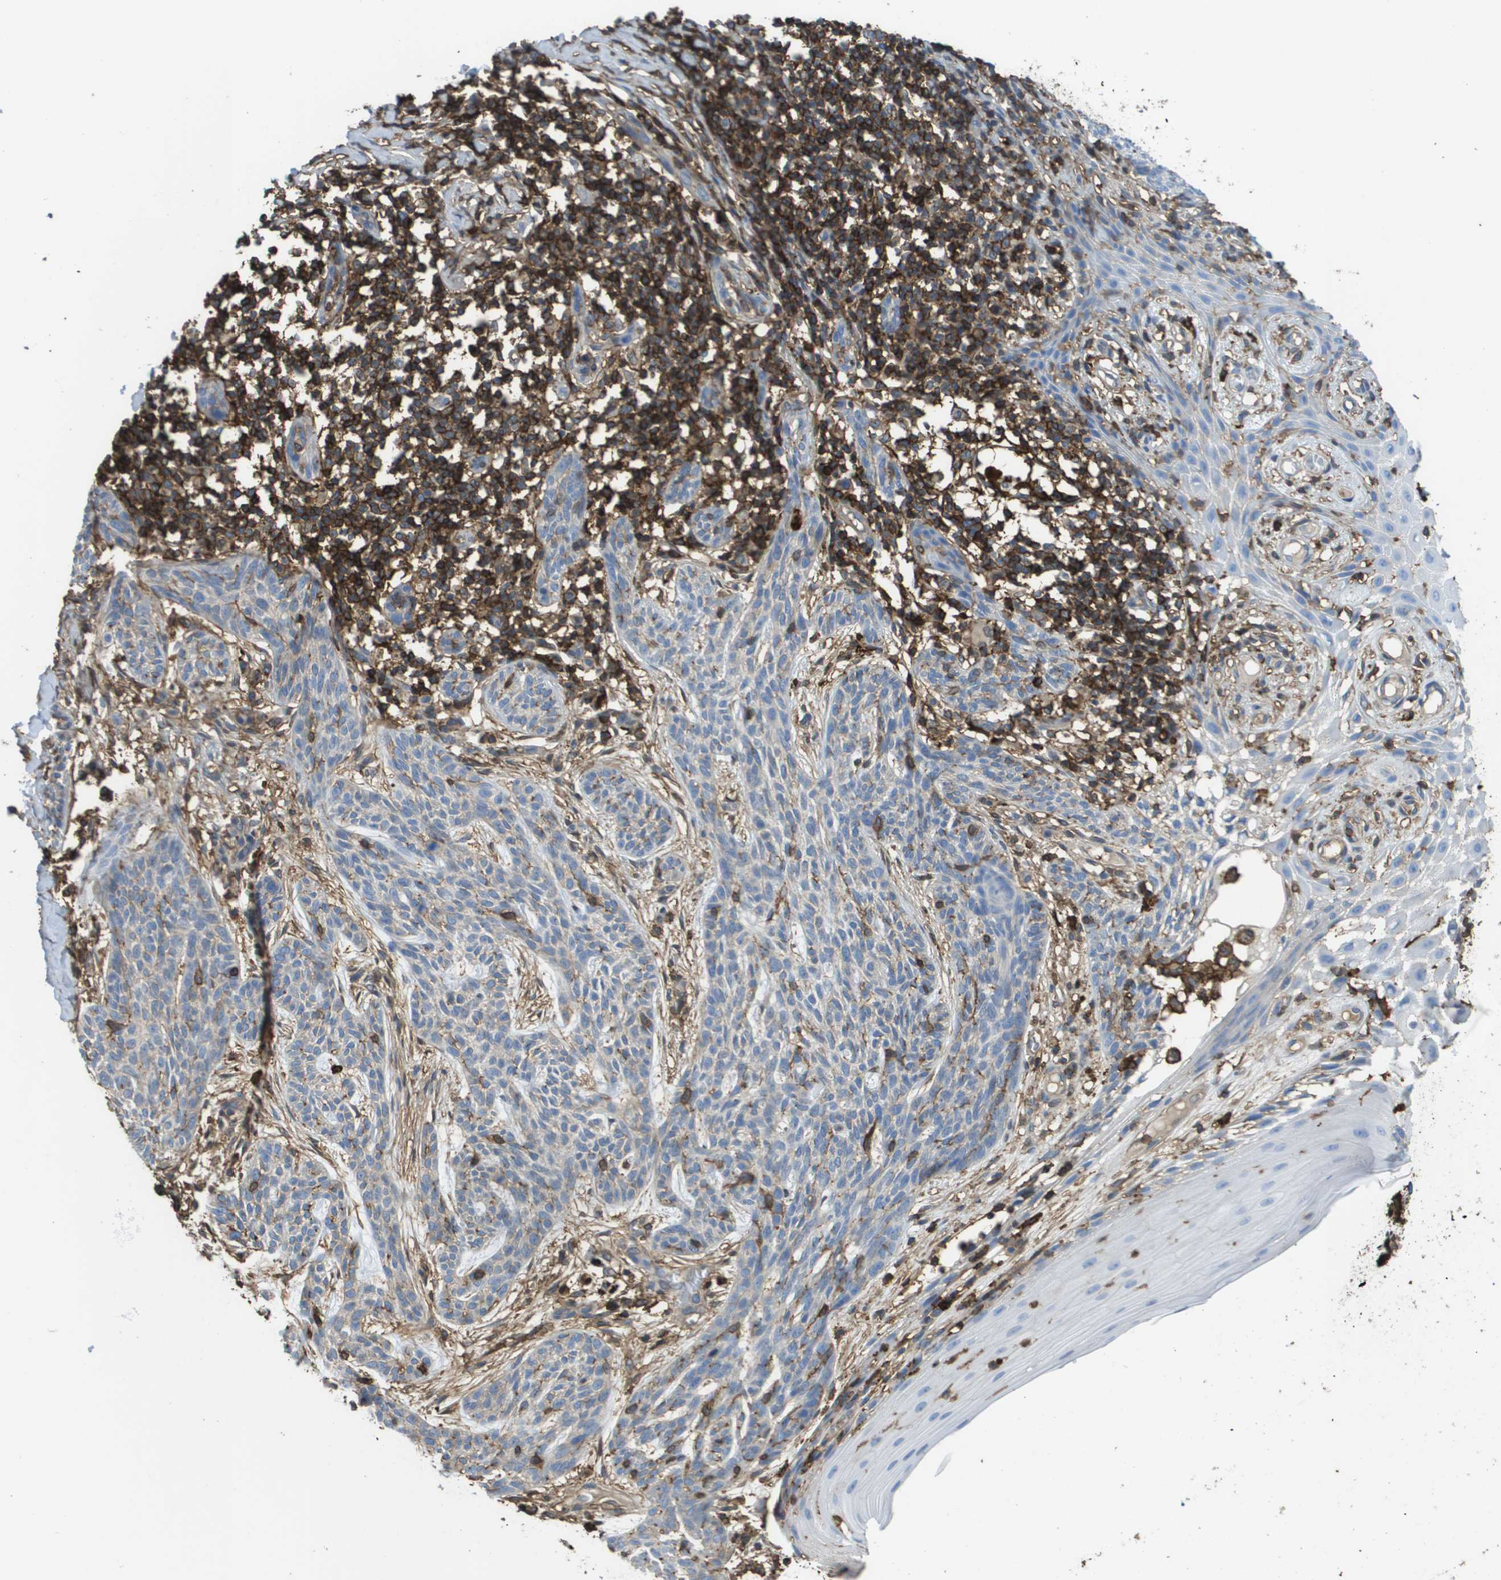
{"staining": {"intensity": "negative", "quantity": "none", "location": "none"}, "tissue": "skin cancer", "cell_type": "Tumor cells", "image_type": "cancer", "snomed": [{"axis": "morphology", "description": "Basal cell carcinoma"}, {"axis": "topography", "description": "Skin"}], "caption": "IHC of human skin cancer (basal cell carcinoma) shows no positivity in tumor cells.", "gene": "PASK", "patient": {"sex": "female", "age": 59}}